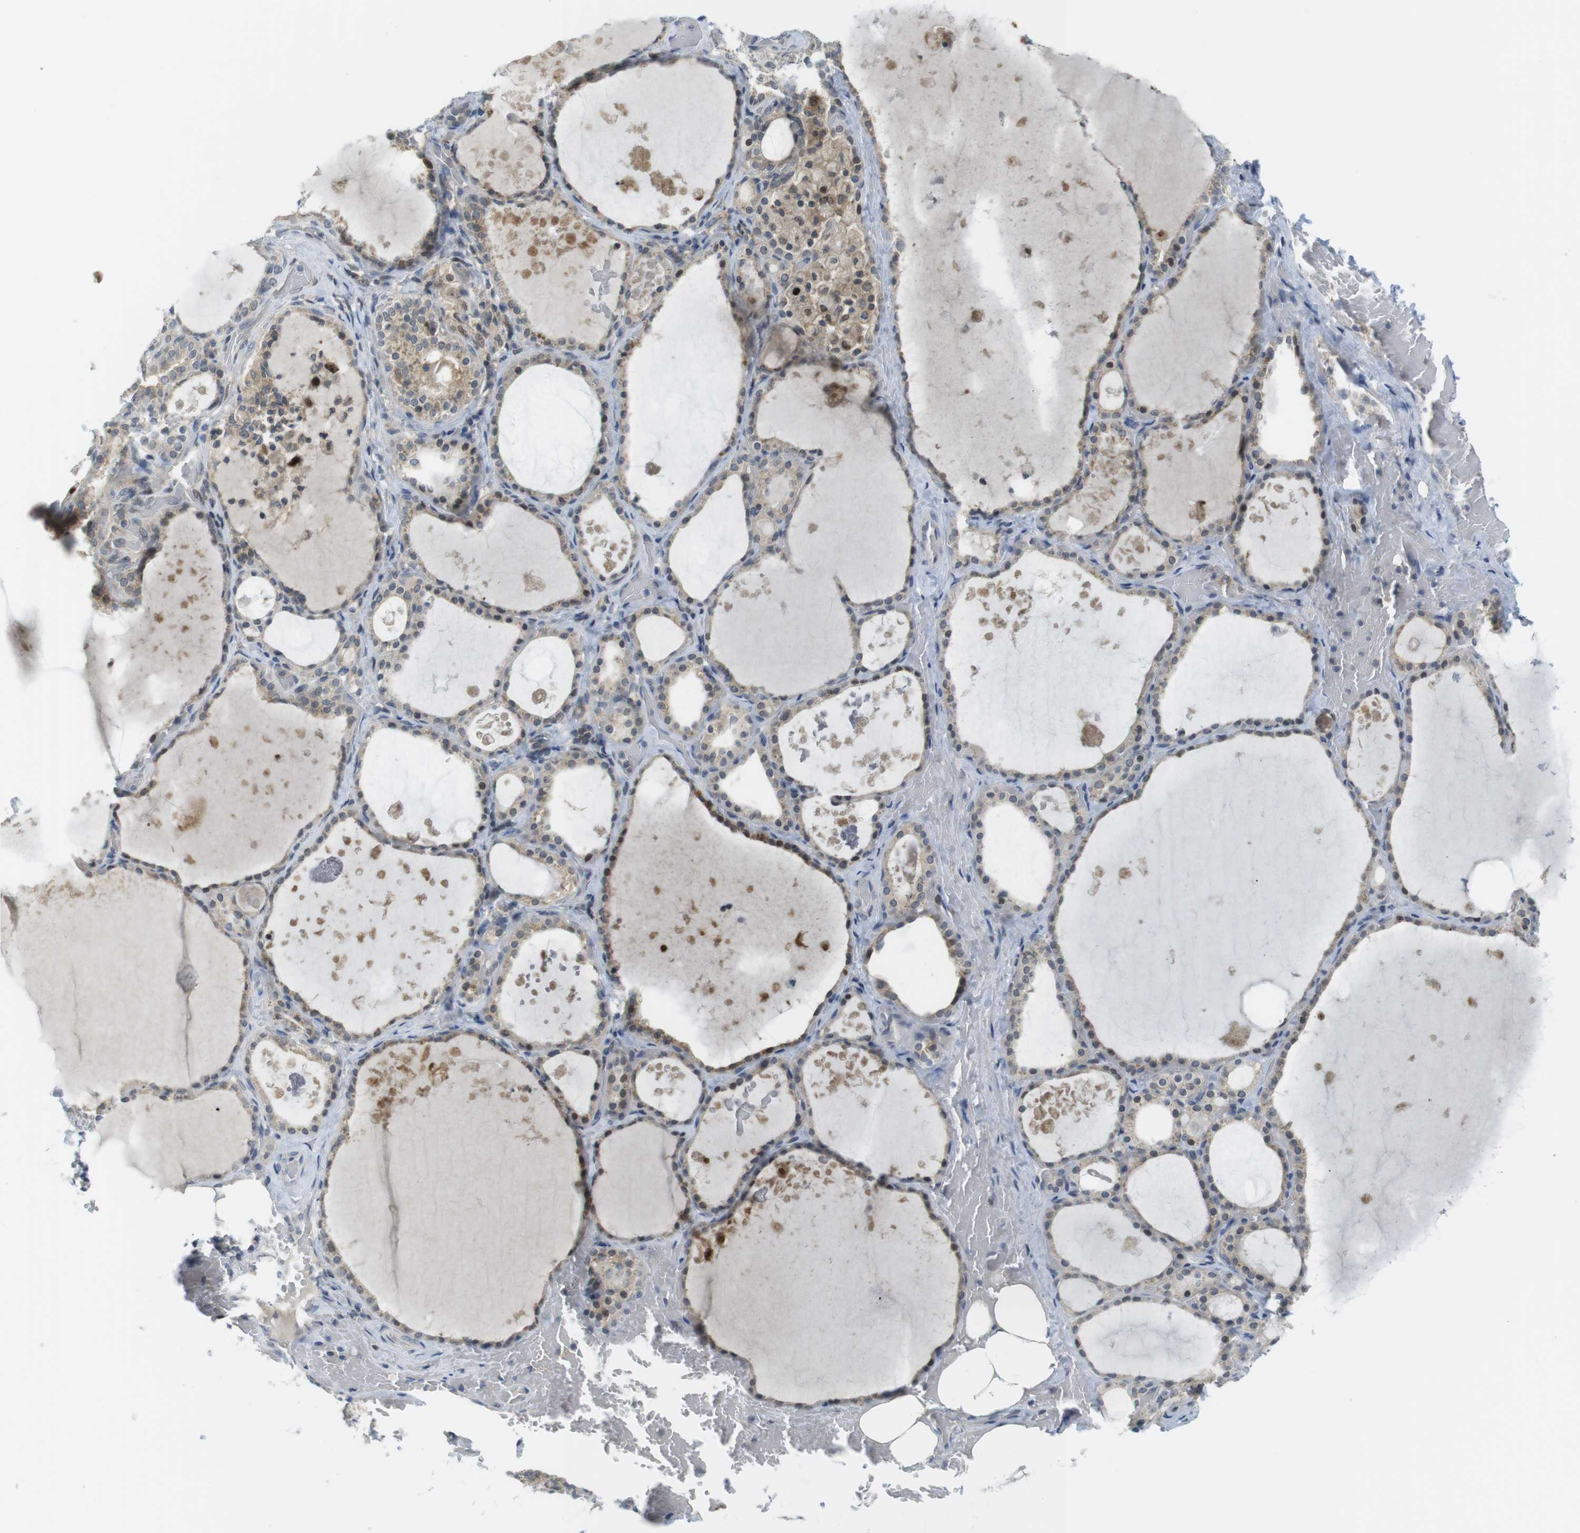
{"staining": {"intensity": "weak", "quantity": ">75%", "location": "cytoplasmic/membranous"}, "tissue": "thyroid gland", "cell_type": "Glandular cells", "image_type": "normal", "snomed": [{"axis": "morphology", "description": "Normal tissue, NOS"}, {"axis": "topography", "description": "Thyroid gland"}], "caption": "DAB (3,3'-diaminobenzidine) immunohistochemical staining of unremarkable human thyroid gland displays weak cytoplasmic/membranous protein staining in about >75% of glandular cells. (IHC, brightfield microscopy, high magnification).", "gene": "RCC1", "patient": {"sex": "male", "age": 61}}